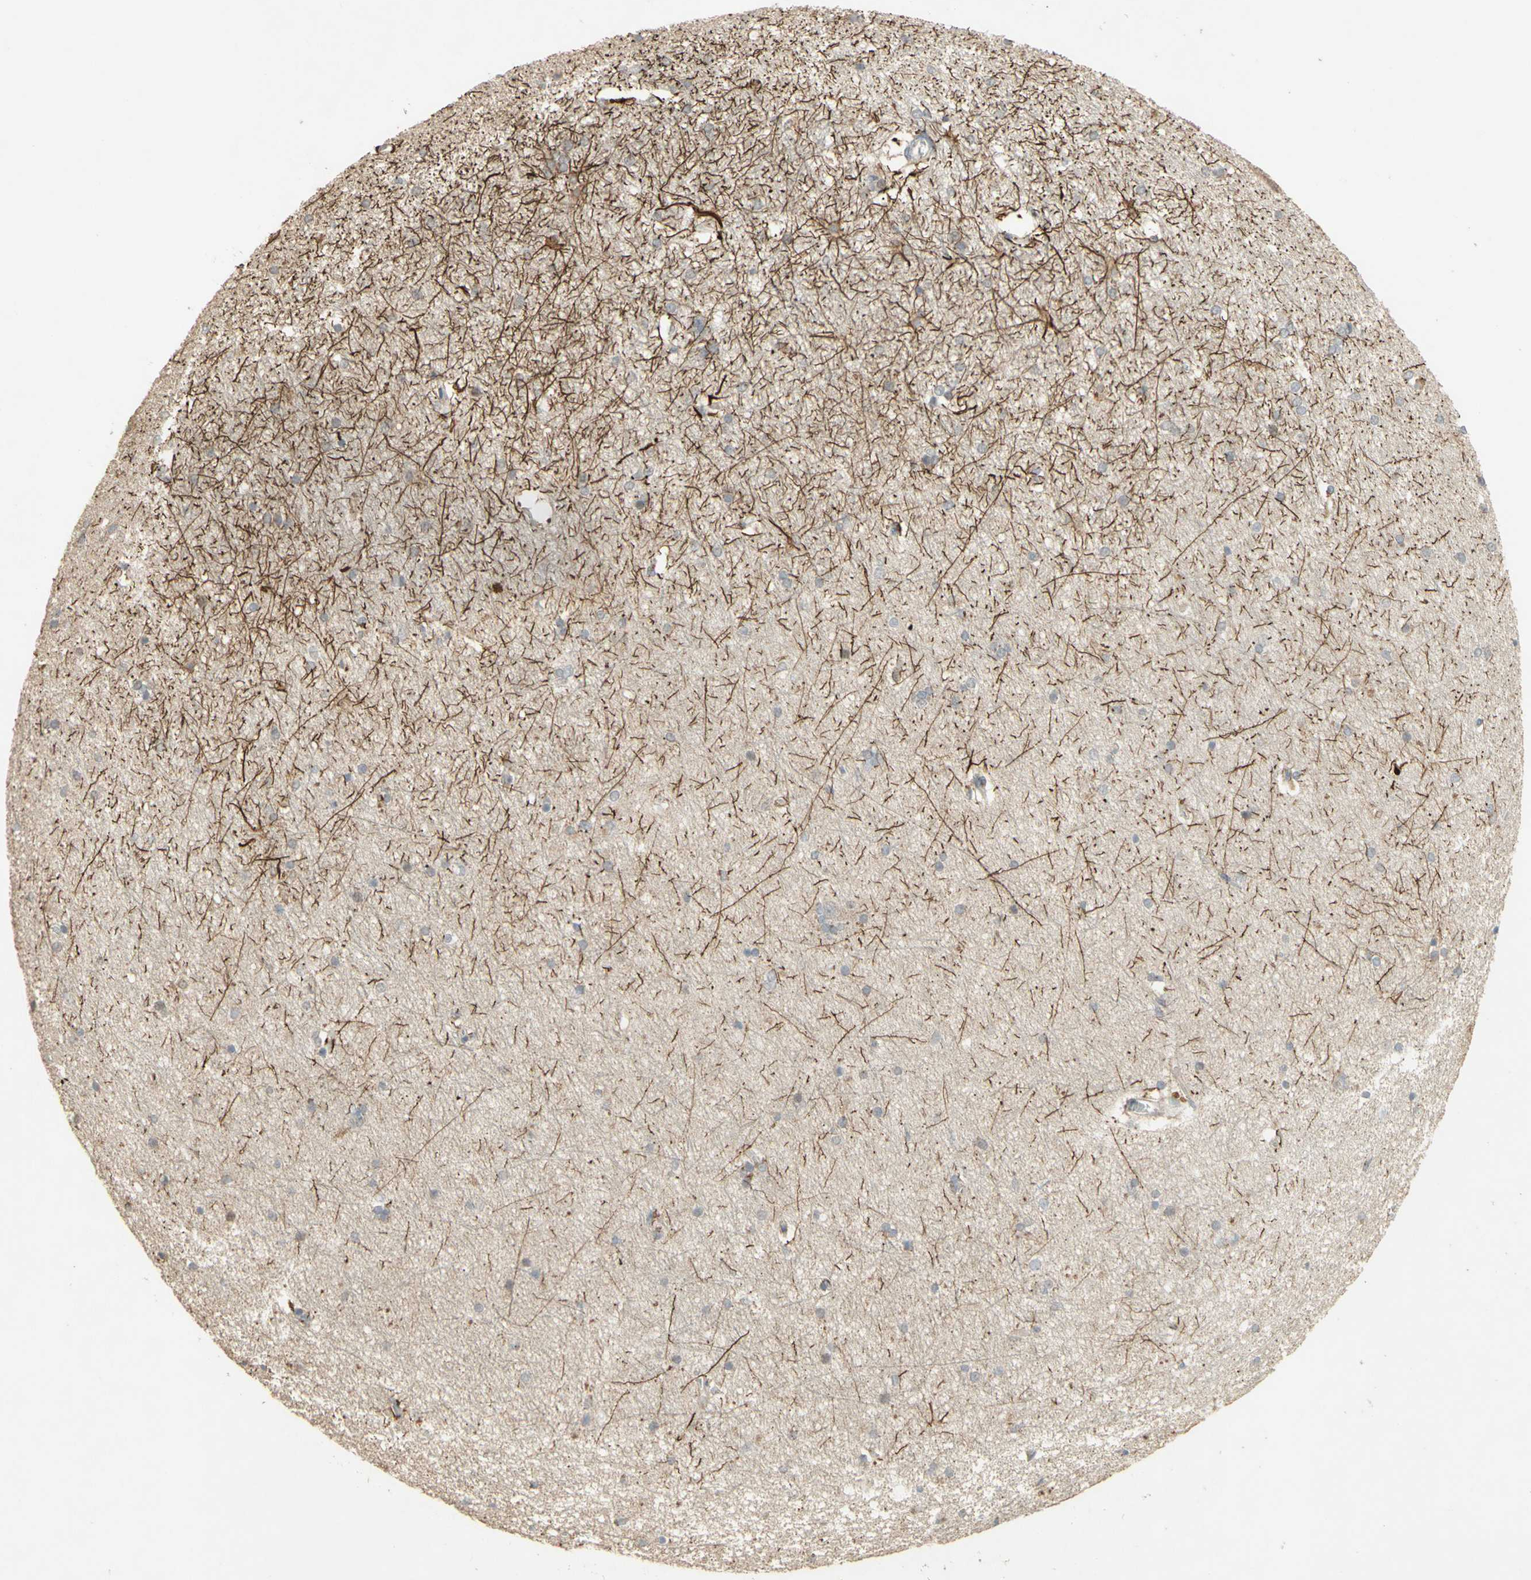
{"staining": {"intensity": "strong", "quantity": "<25%", "location": "cytoplasmic/membranous"}, "tissue": "hippocampus", "cell_type": "Glial cells", "image_type": "normal", "snomed": [{"axis": "morphology", "description": "Normal tissue, NOS"}, {"axis": "topography", "description": "Hippocampus"}], "caption": "High-power microscopy captured an immunohistochemistry image of unremarkable hippocampus, revealing strong cytoplasmic/membranous expression in approximately <25% of glial cells.", "gene": "NRG4", "patient": {"sex": "female", "age": 19}}